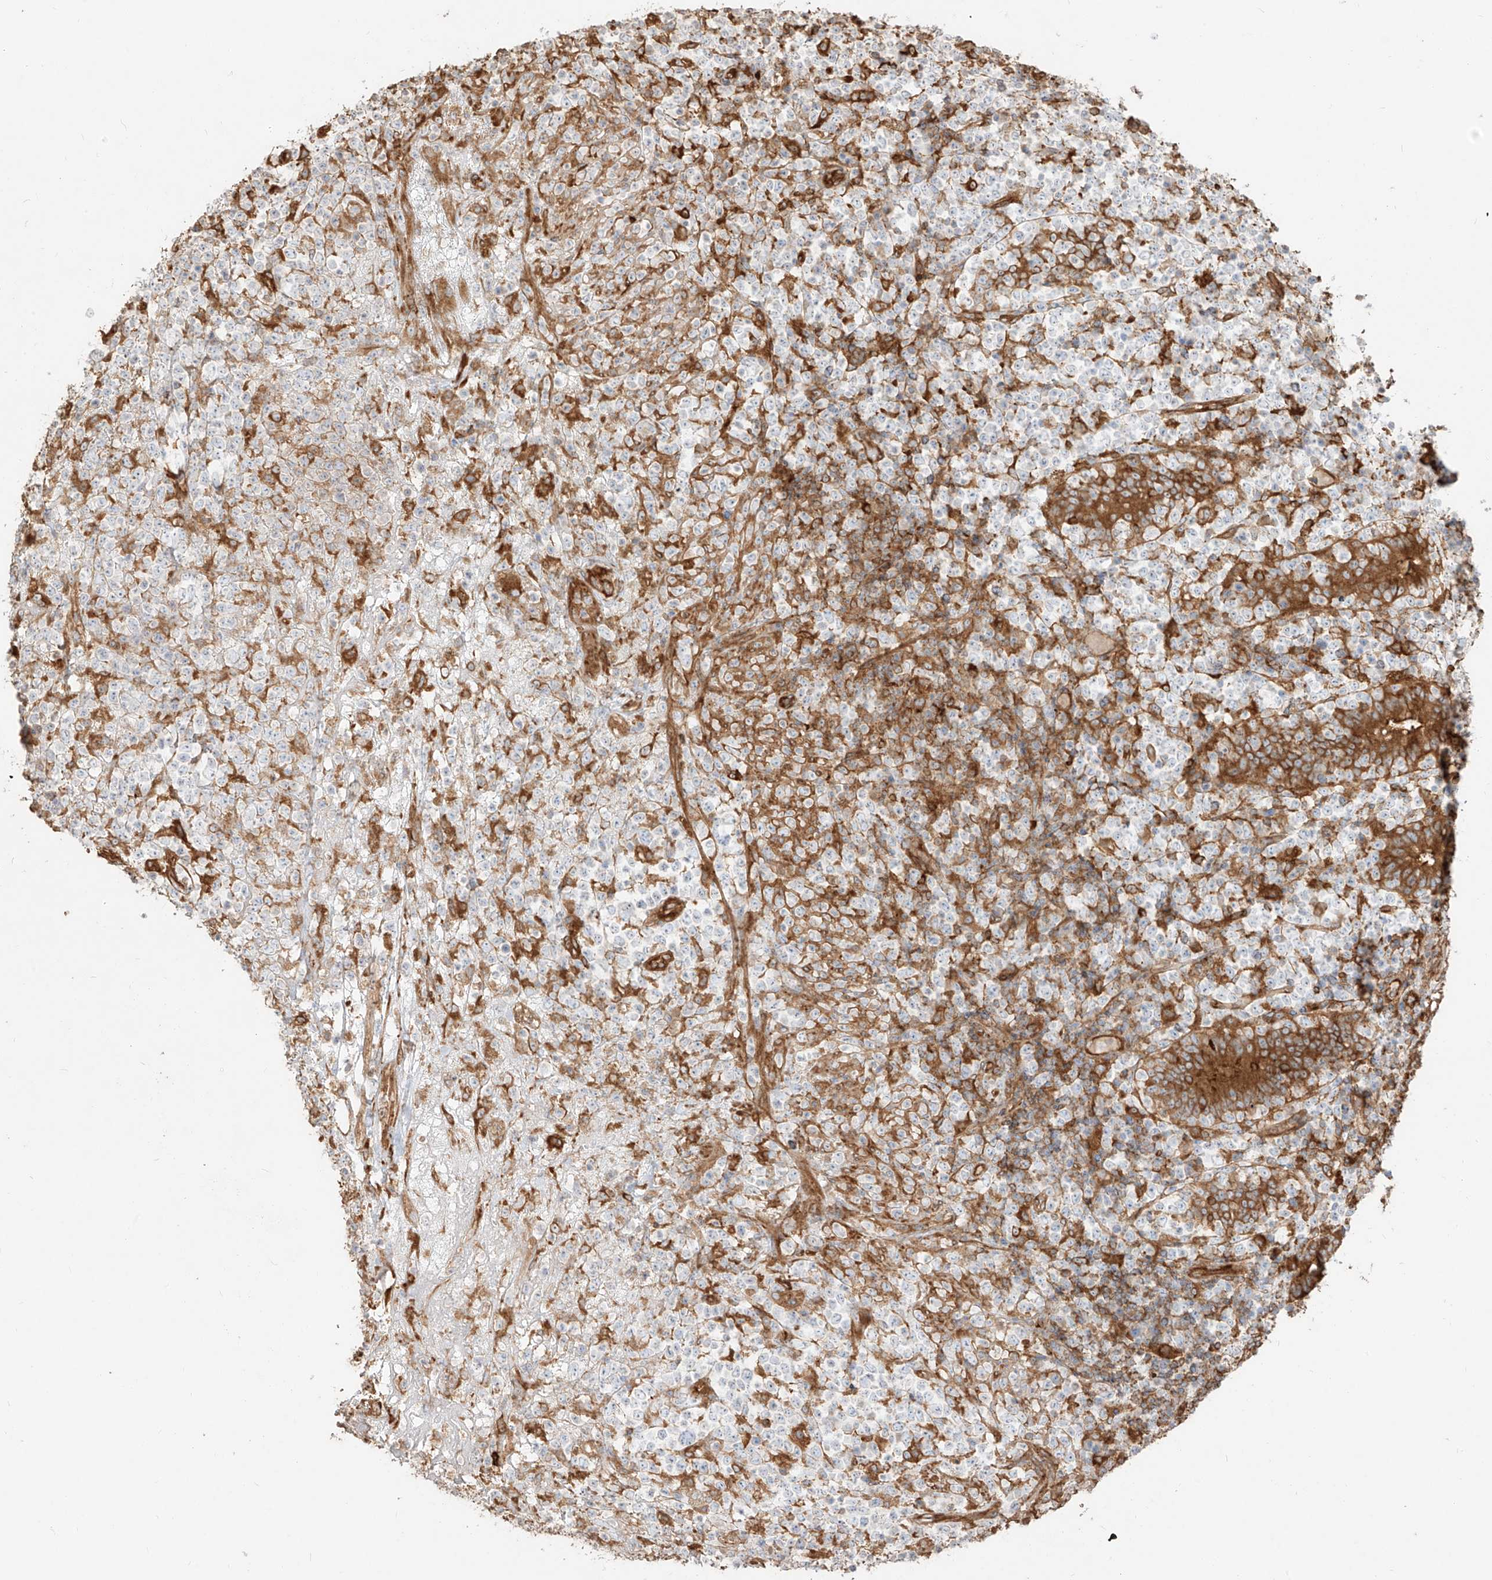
{"staining": {"intensity": "negative", "quantity": "none", "location": "none"}, "tissue": "lymphoma", "cell_type": "Tumor cells", "image_type": "cancer", "snomed": [{"axis": "morphology", "description": "Malignant lymphoma, non-Hodgkin's type, High grade"}, {"axis": "topography", "description": "Colon"}], "caption": "Lymphoma was stained to show a protein in brown. There is no significant expression in tumor cells.", "gene": "SNX9", "patient": {"sex": "female", "age": 53}}